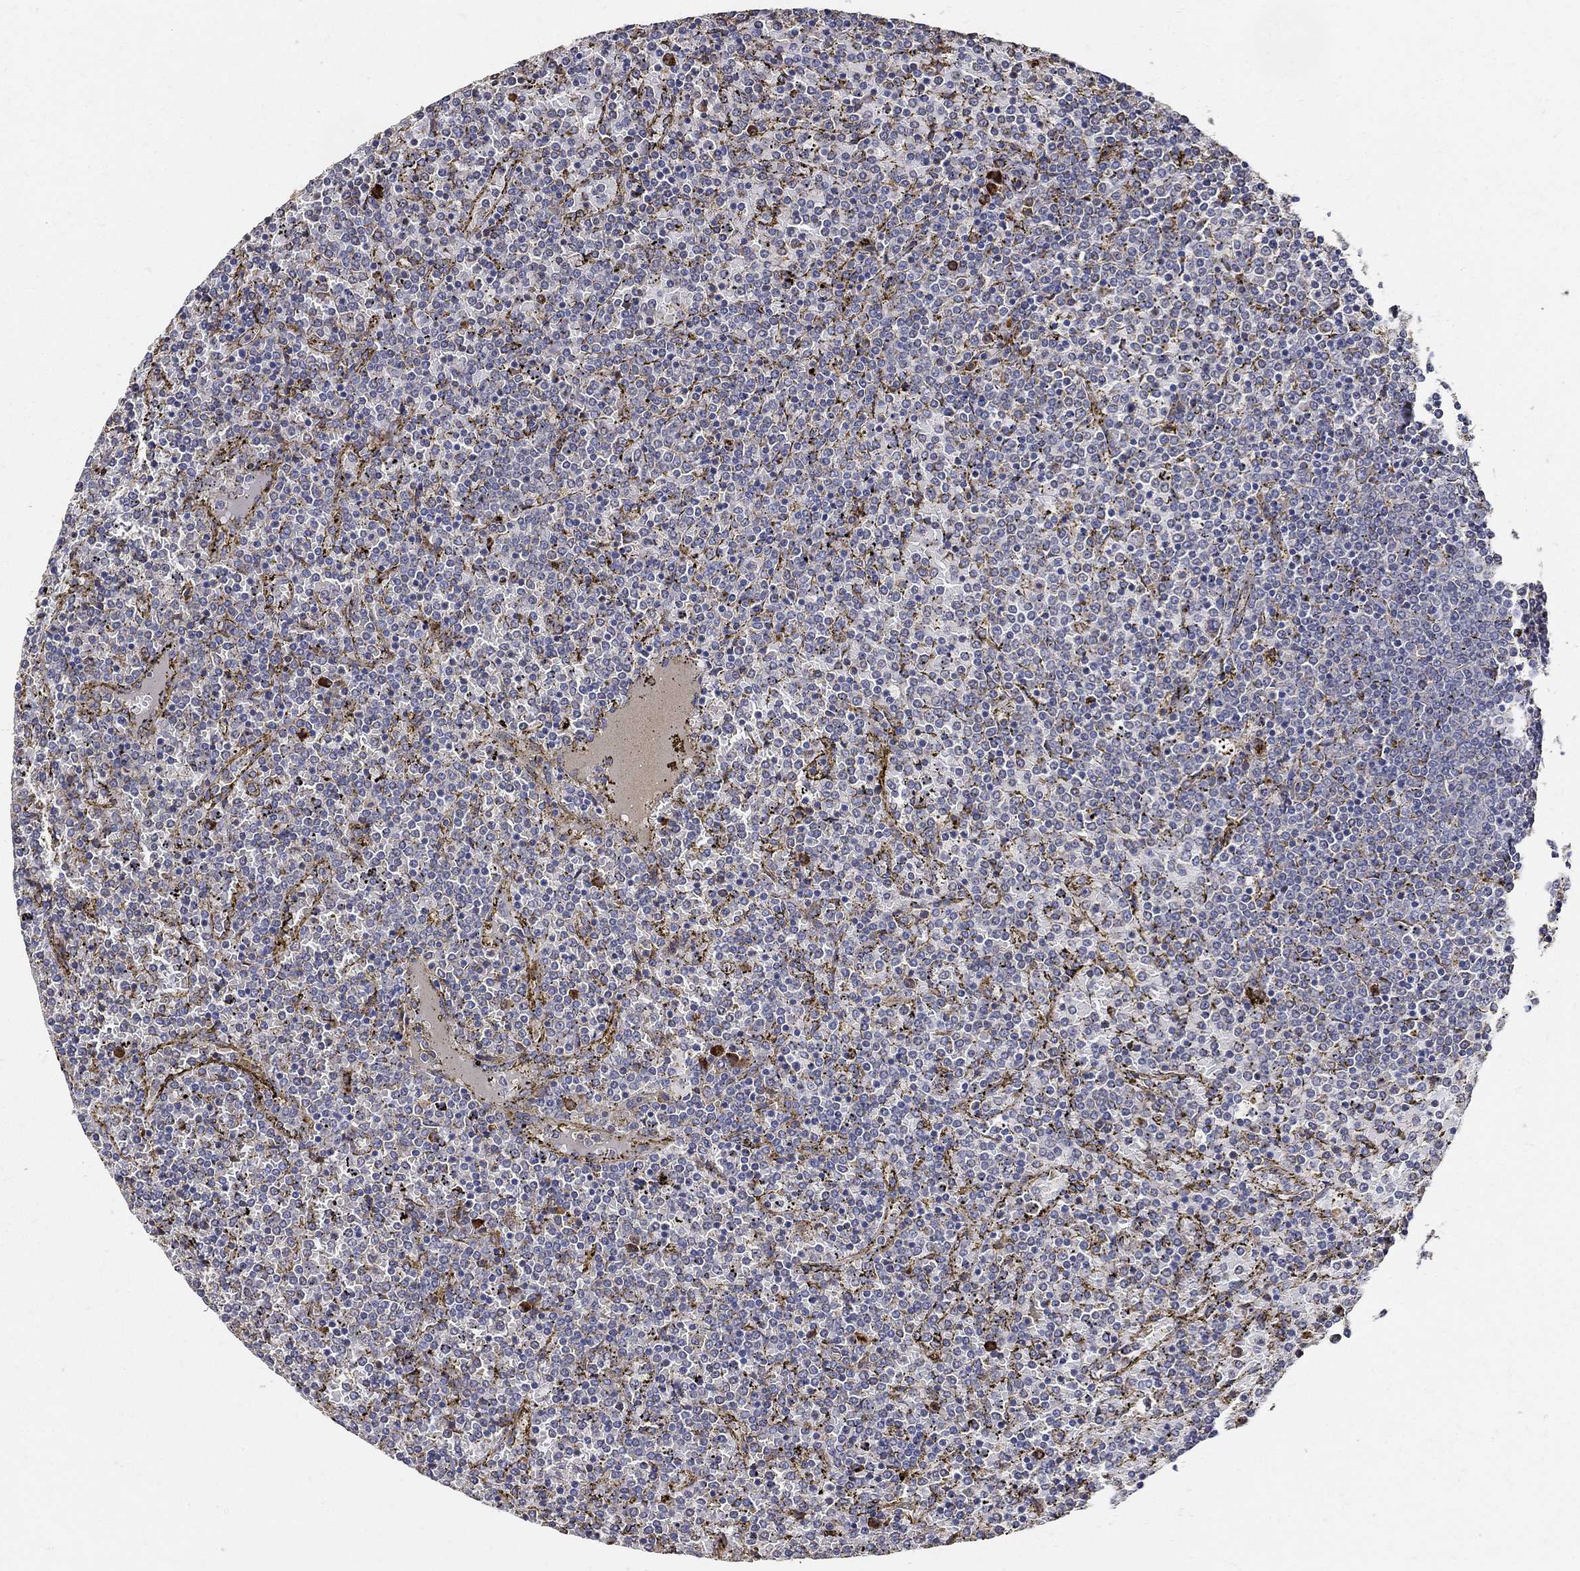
{"staining": {"intensity": "negative", "quantity": "none", "location": "none"}, "tissue": "lymphoma", "cell_type": "Tumor cells", "image_type": "cancer", "snomed": [{"axis": "morphology", "description": "Malignant lymphoma, non-Hodgkin's type, Low grade"}, {"axis": "topography", "description": "Spleen"}], "caption": "This is an immunohistochemistry (IHC) photomicrograph of human lymphoma. There is no expression in tumor cells.", "gene": "EMILIN3", "patient": {"sex": "female", "age": 77}}